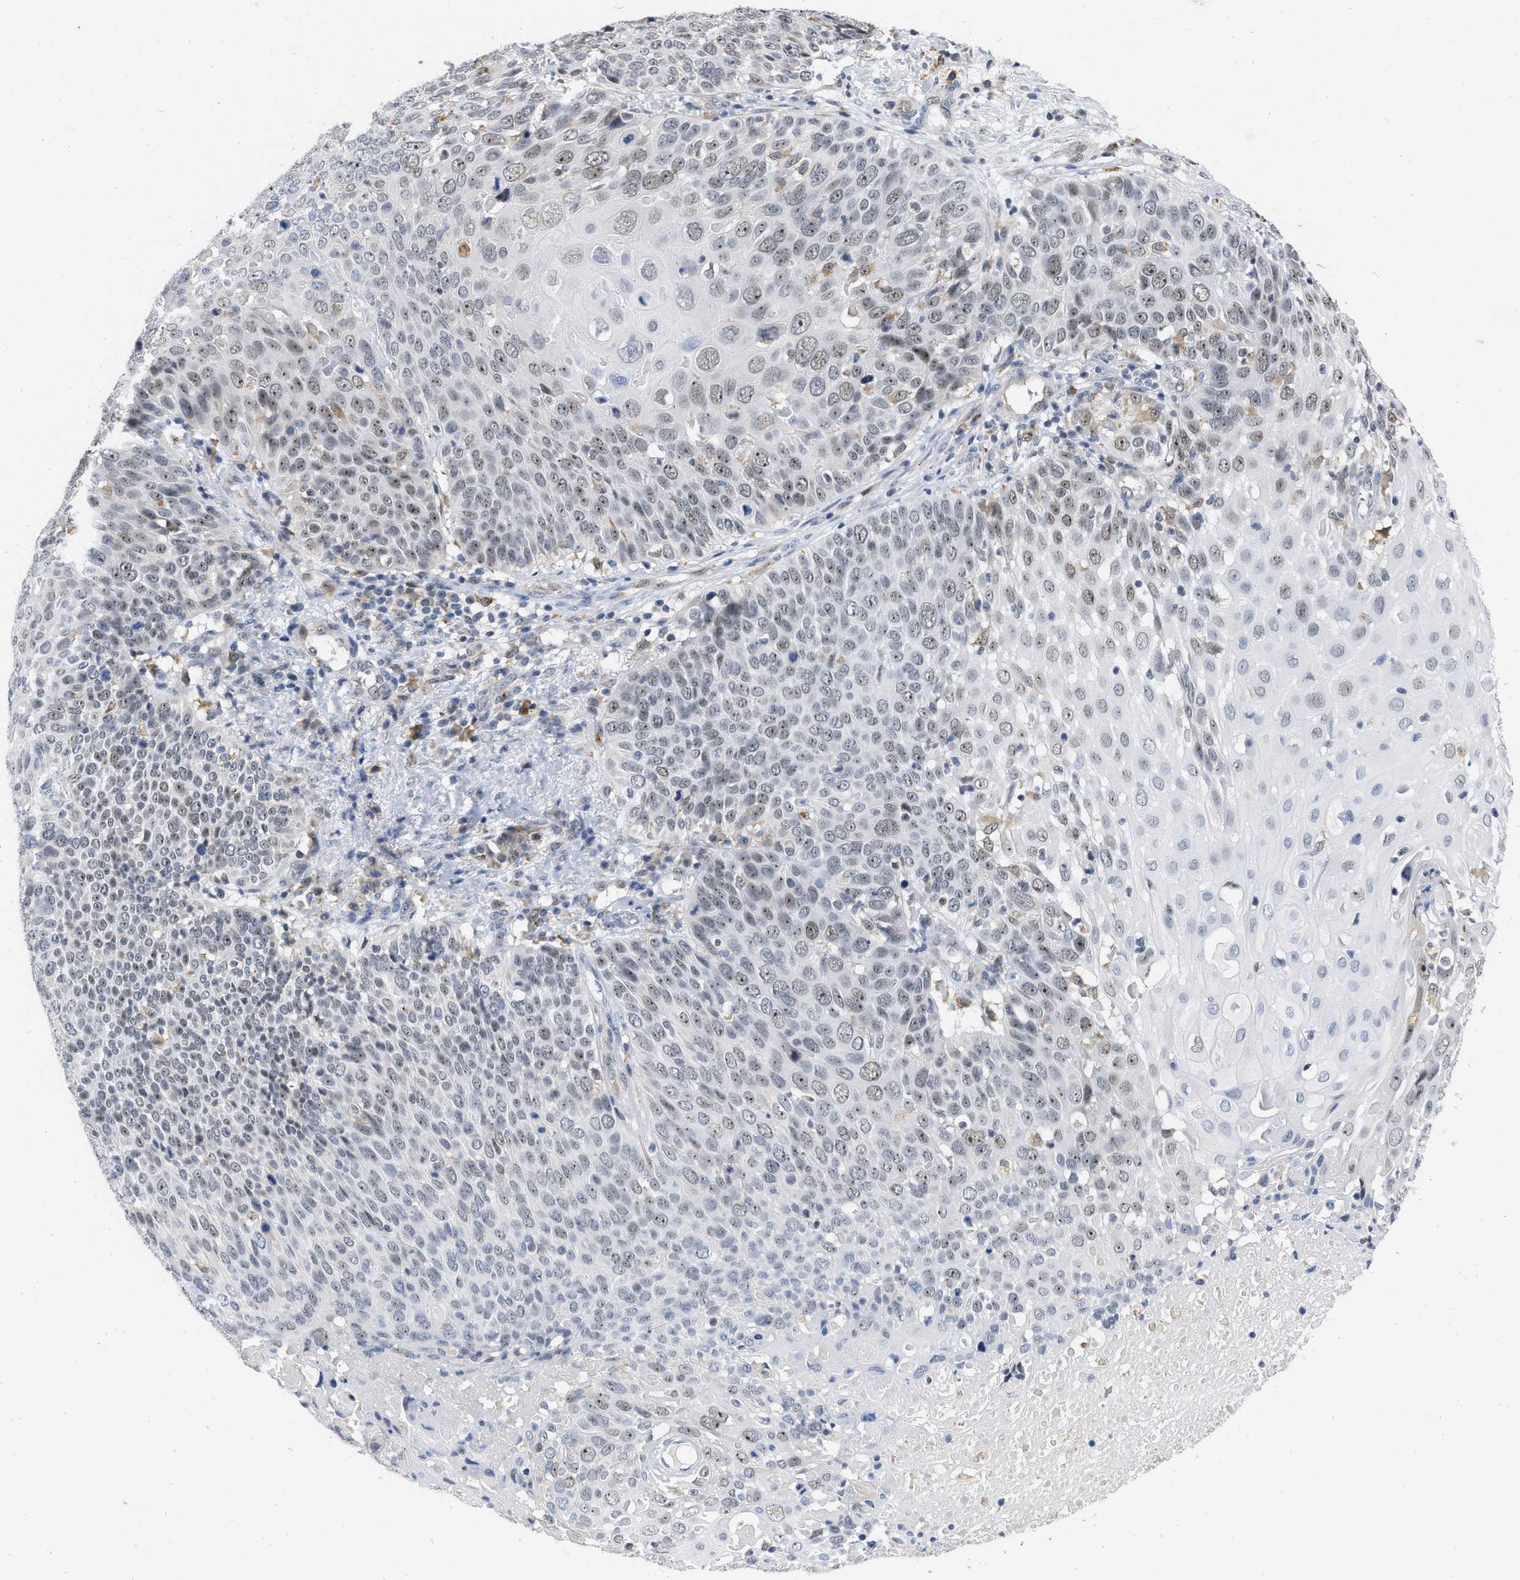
{"staining": {"intensity": "moderate", "quantity": "25%-75%", "location": "nuclear"}, "tissue": "cervical cancer", "cell_type": "Tumor cells", "image_type": "cancer", "snomed": [{"axis": "morphology", "description": "Squamous cell carcinoma, NOS"}, {"axis": "topography", "description": "Cervix"}], "caption": "DAB (3,3'-diaminobenzidine) immunohistochemical staining of human cervical cancer reveals moderate nuclear protein positivity in about 25%-75% of tumor cells. Using DAB (brown) and hematoxylin (blue) stains, captured at high magnification using brightfield microscopy.", "gene": "ELAC2", "patient": {"sex": "female", "age": 74}}